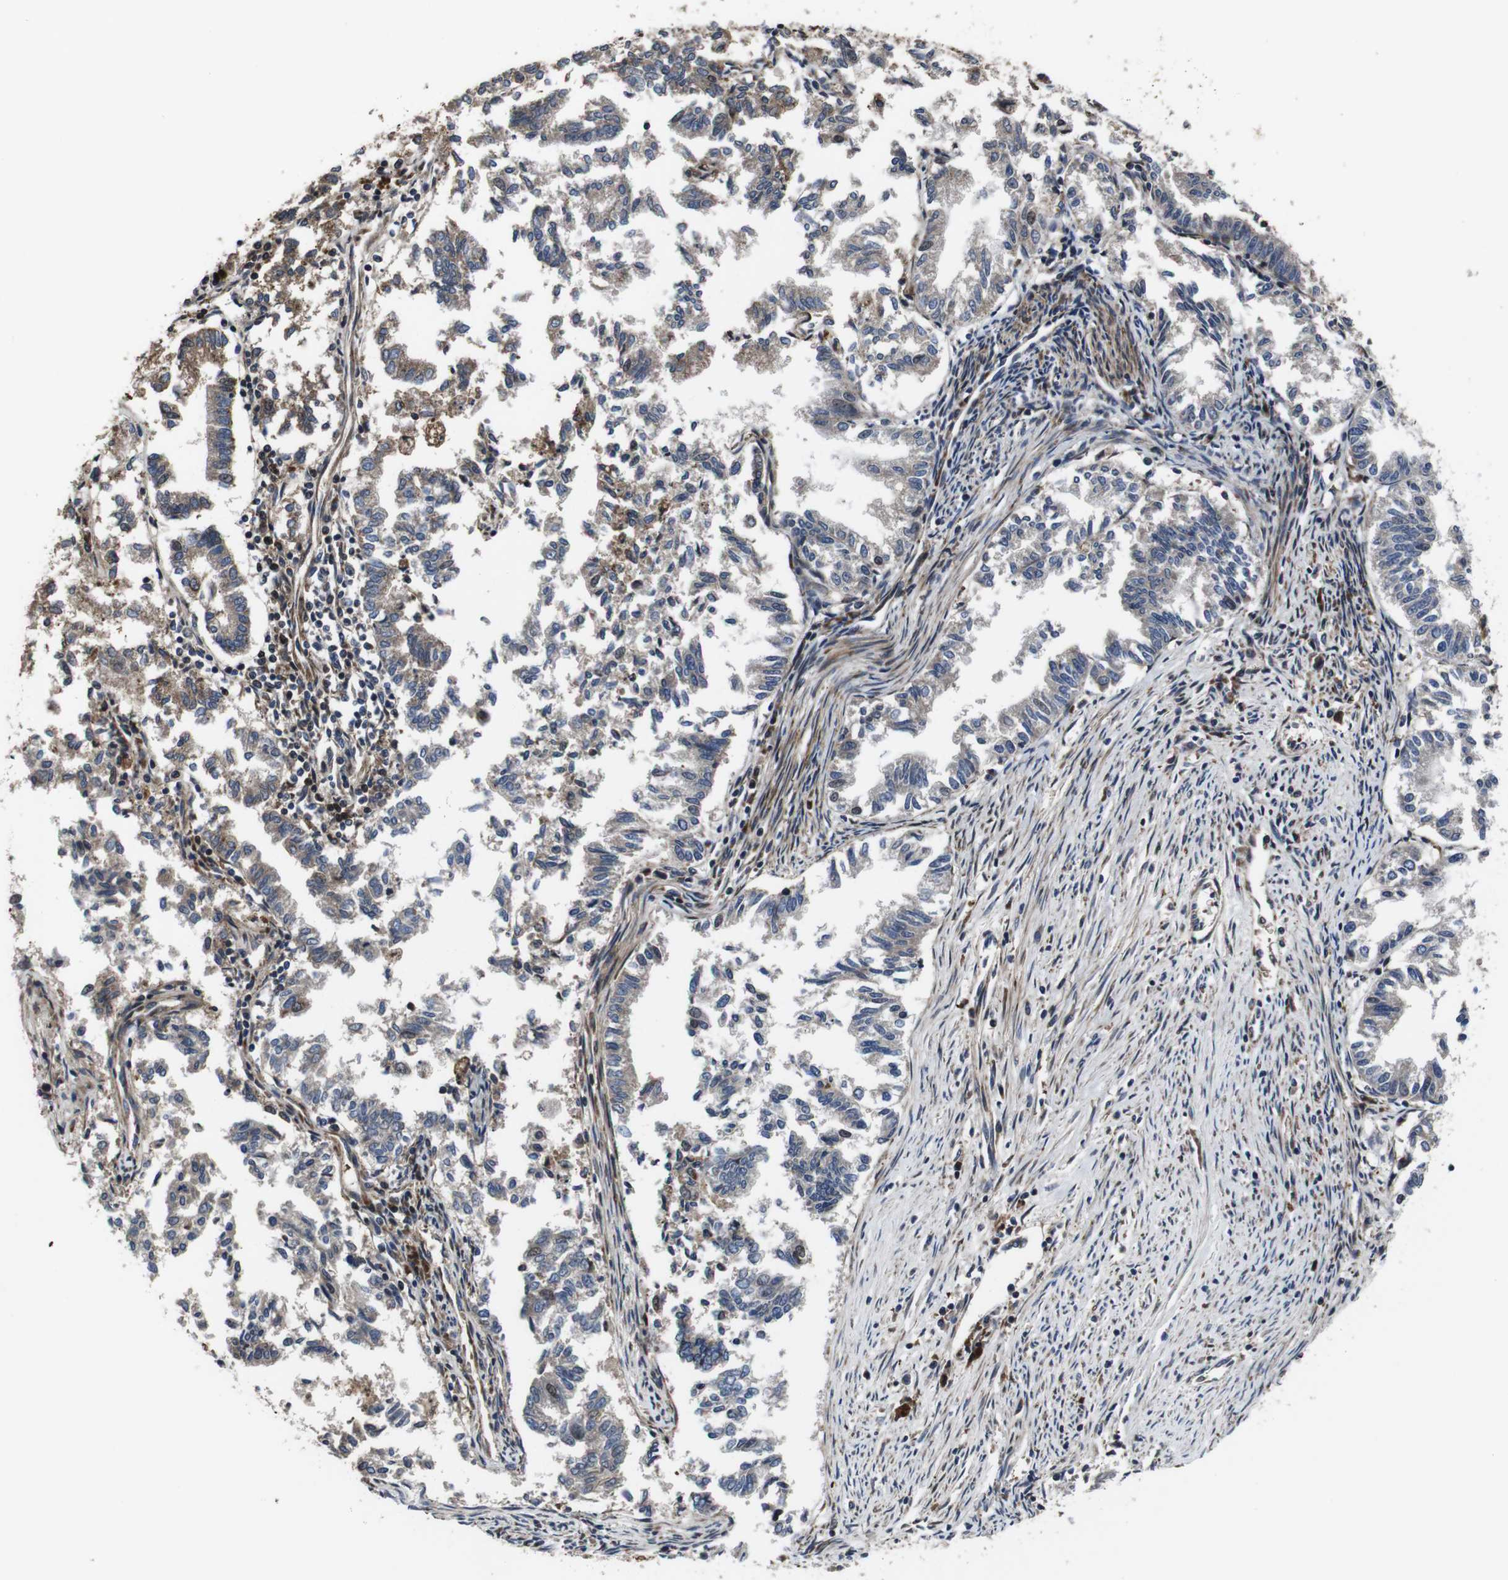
{"staining": {"intensity": "moderate", "quantity": ">75%", "location": "cytoplasmic/membranous"}, "tissue": "endometrial cancer", "cell_type": "Tumor cells", "image_type": "cancer", "snomed": [{"axis": "morphology", "description": "Necrosis, NOS"}, {"axis": "morphology", "description": "Adenocarcinoma, NOS"}, {"axis": "topography", "description": "Endometrium"}], "caption": "High-magnification brightfield microscopy of endometrial cancer stained with DAB (3,3'-diaminobenzidine) (brown) and counterstained with hematoxylin (blue). tumor cells exhibit moderate cytoplasmic/membranous staining is present in about>75% of cells.", "gene": "SMYD3", "patient": {"sex": "female", "age": 79}}